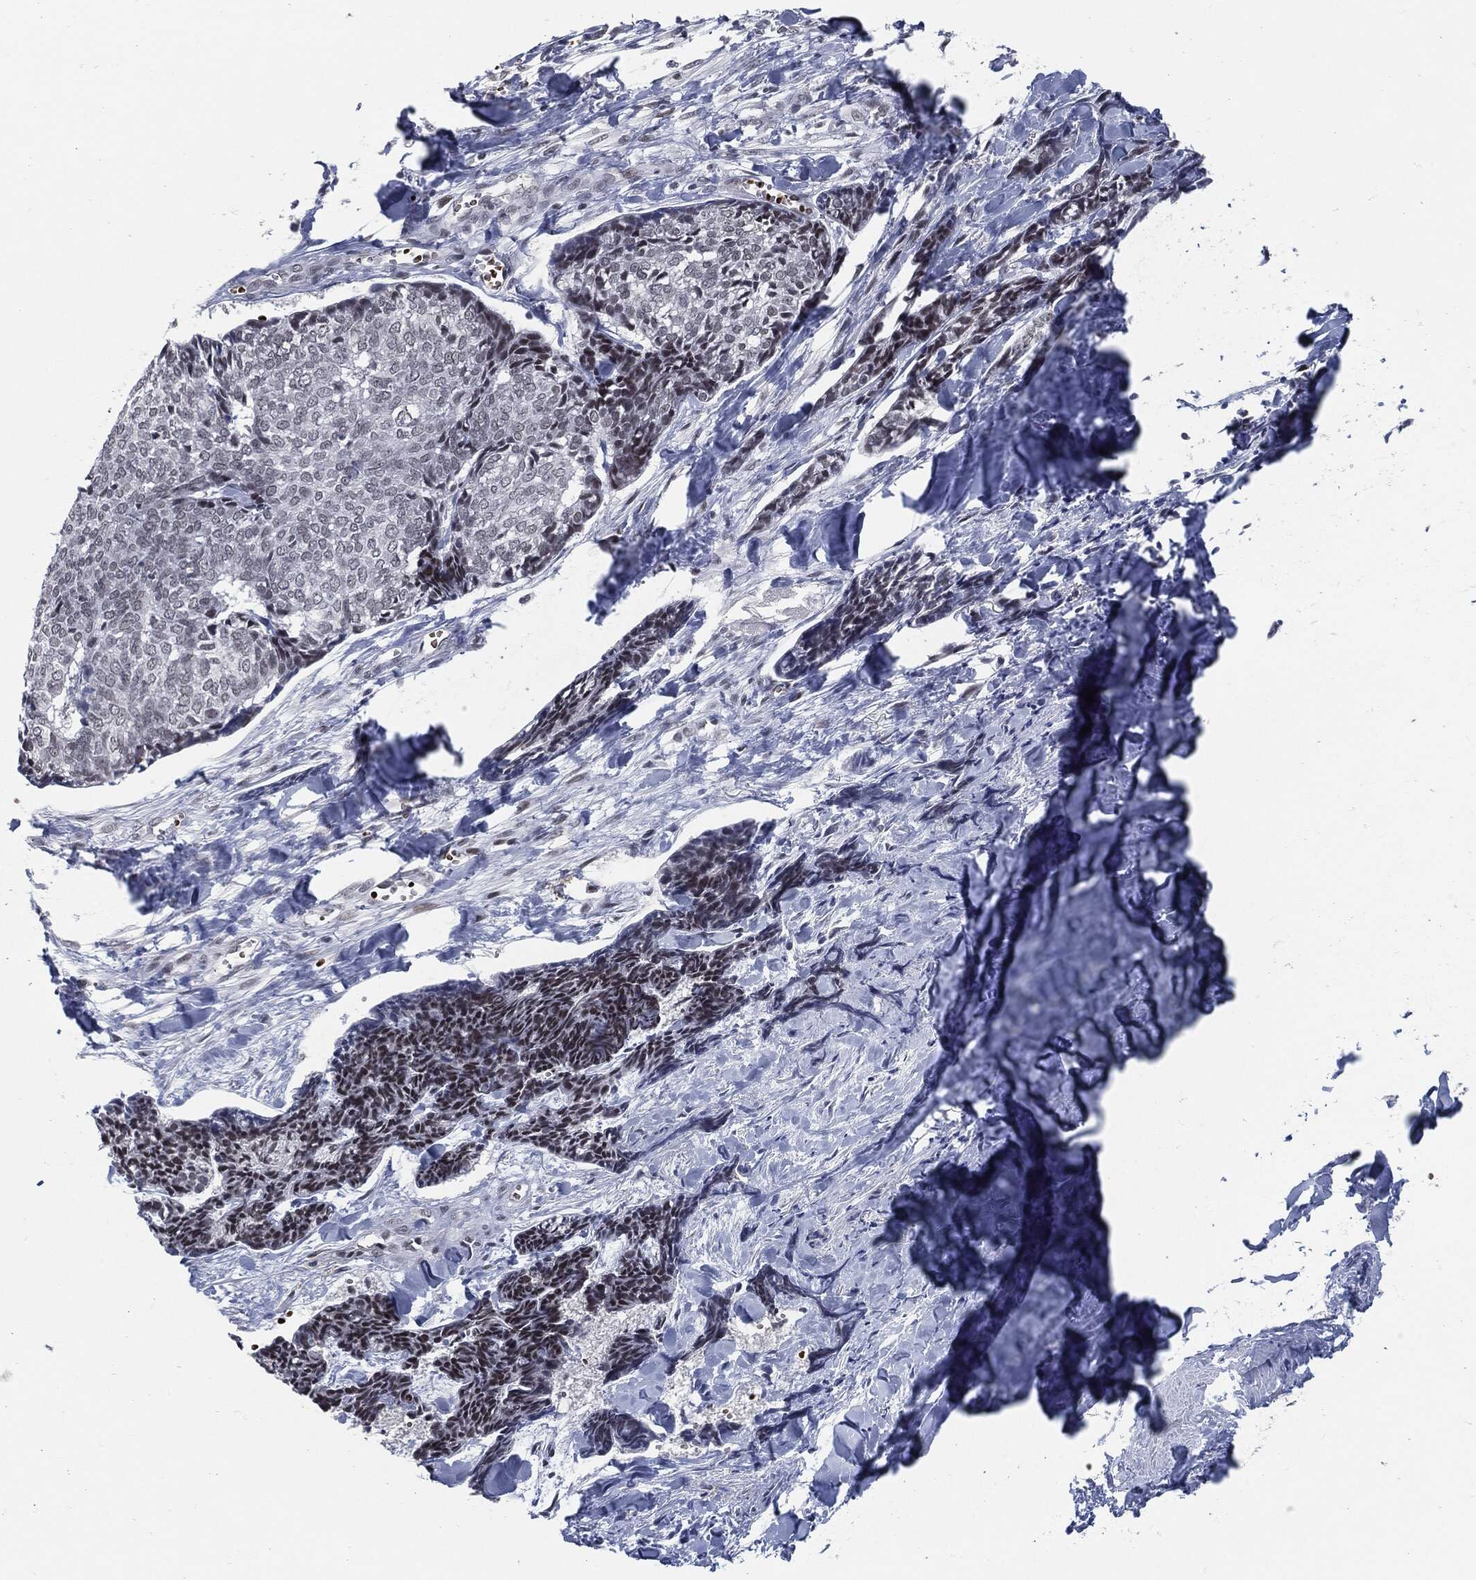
{"staining": {"intensity": "strong", "quantity": "25%-75%", "location": "nuclear"}, "tissue": "skin cancer", "cell_type": "Tumor cells", "image_type": "cancer", "snomed": [{"axis": "morphology", "description": "Basal cell carcinoma"}, {"axis": "topography", "description": "Skin"}], "caption": "Immunohistochemical staining of skin cancer (basal cell carcinoma) reveals strong nuclear protein staining in approximately 25%-75% of tumor cells. The staining is performed using DAB brown chromogen to label protein expression. The nuclei are counter-stained blue using hematoxylin.", "gene": "ANXA1", "patient": {"sex": "male", "age": 86}}